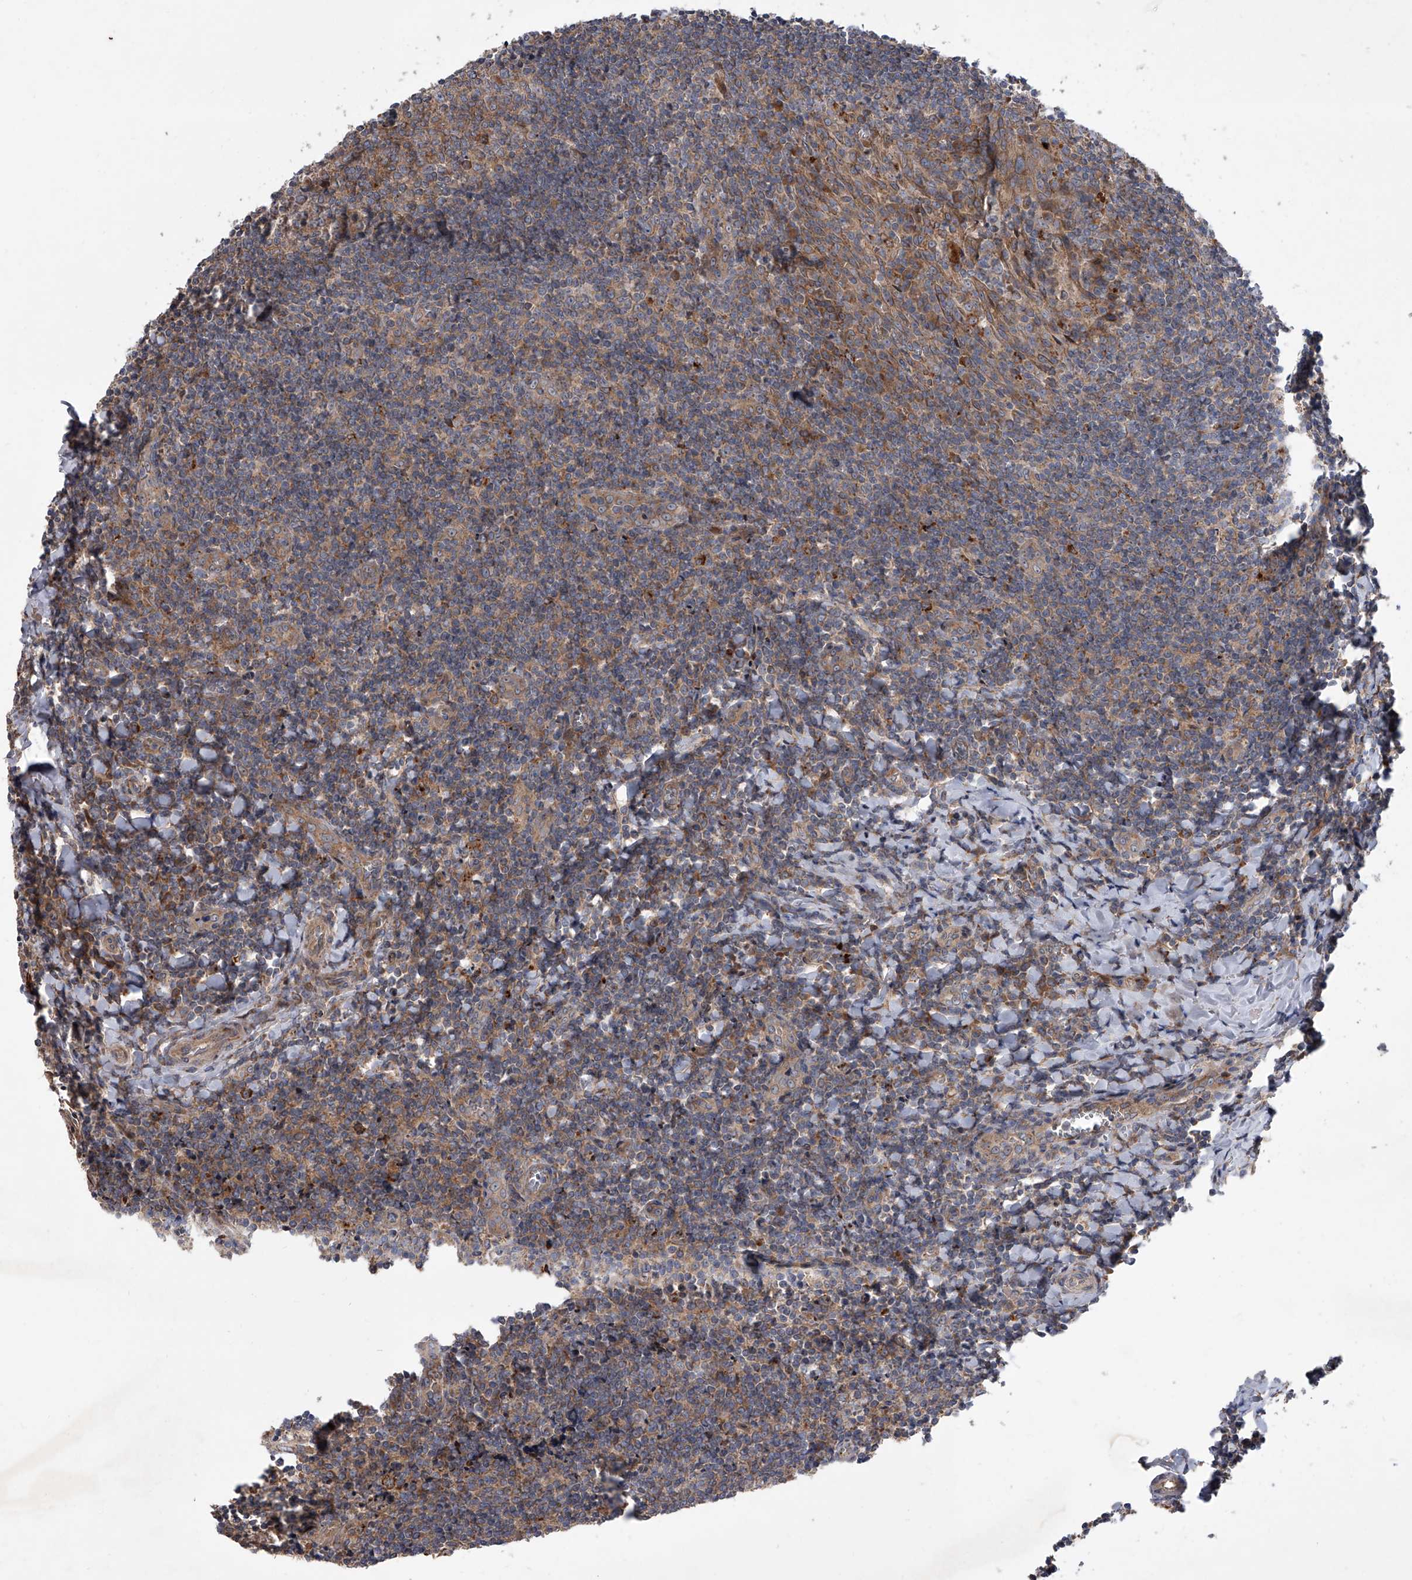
{"staining": {"intensity": "moderate", "quantity": "25%-75%", "location": "cytoplasmic/membranous"}, "tissue": "tonsil", "cell_type": "Germinal center cells", "image_type": "normal", "snomed": [{"axis": "morphology", "description": "Normal tissue, NOS"}, {"axis": "topography", "description": "Tonsil"}], "caption": "High-power microscopy captured an immunohistochemistry (IHC) photomicrograph of normal tonsil, revealing moderate cytoplasmic/membranous positivity in about 25%-75% of germinal center cells.", "gene": "USP47", "patient": {"sex": "male", "age": 27}}